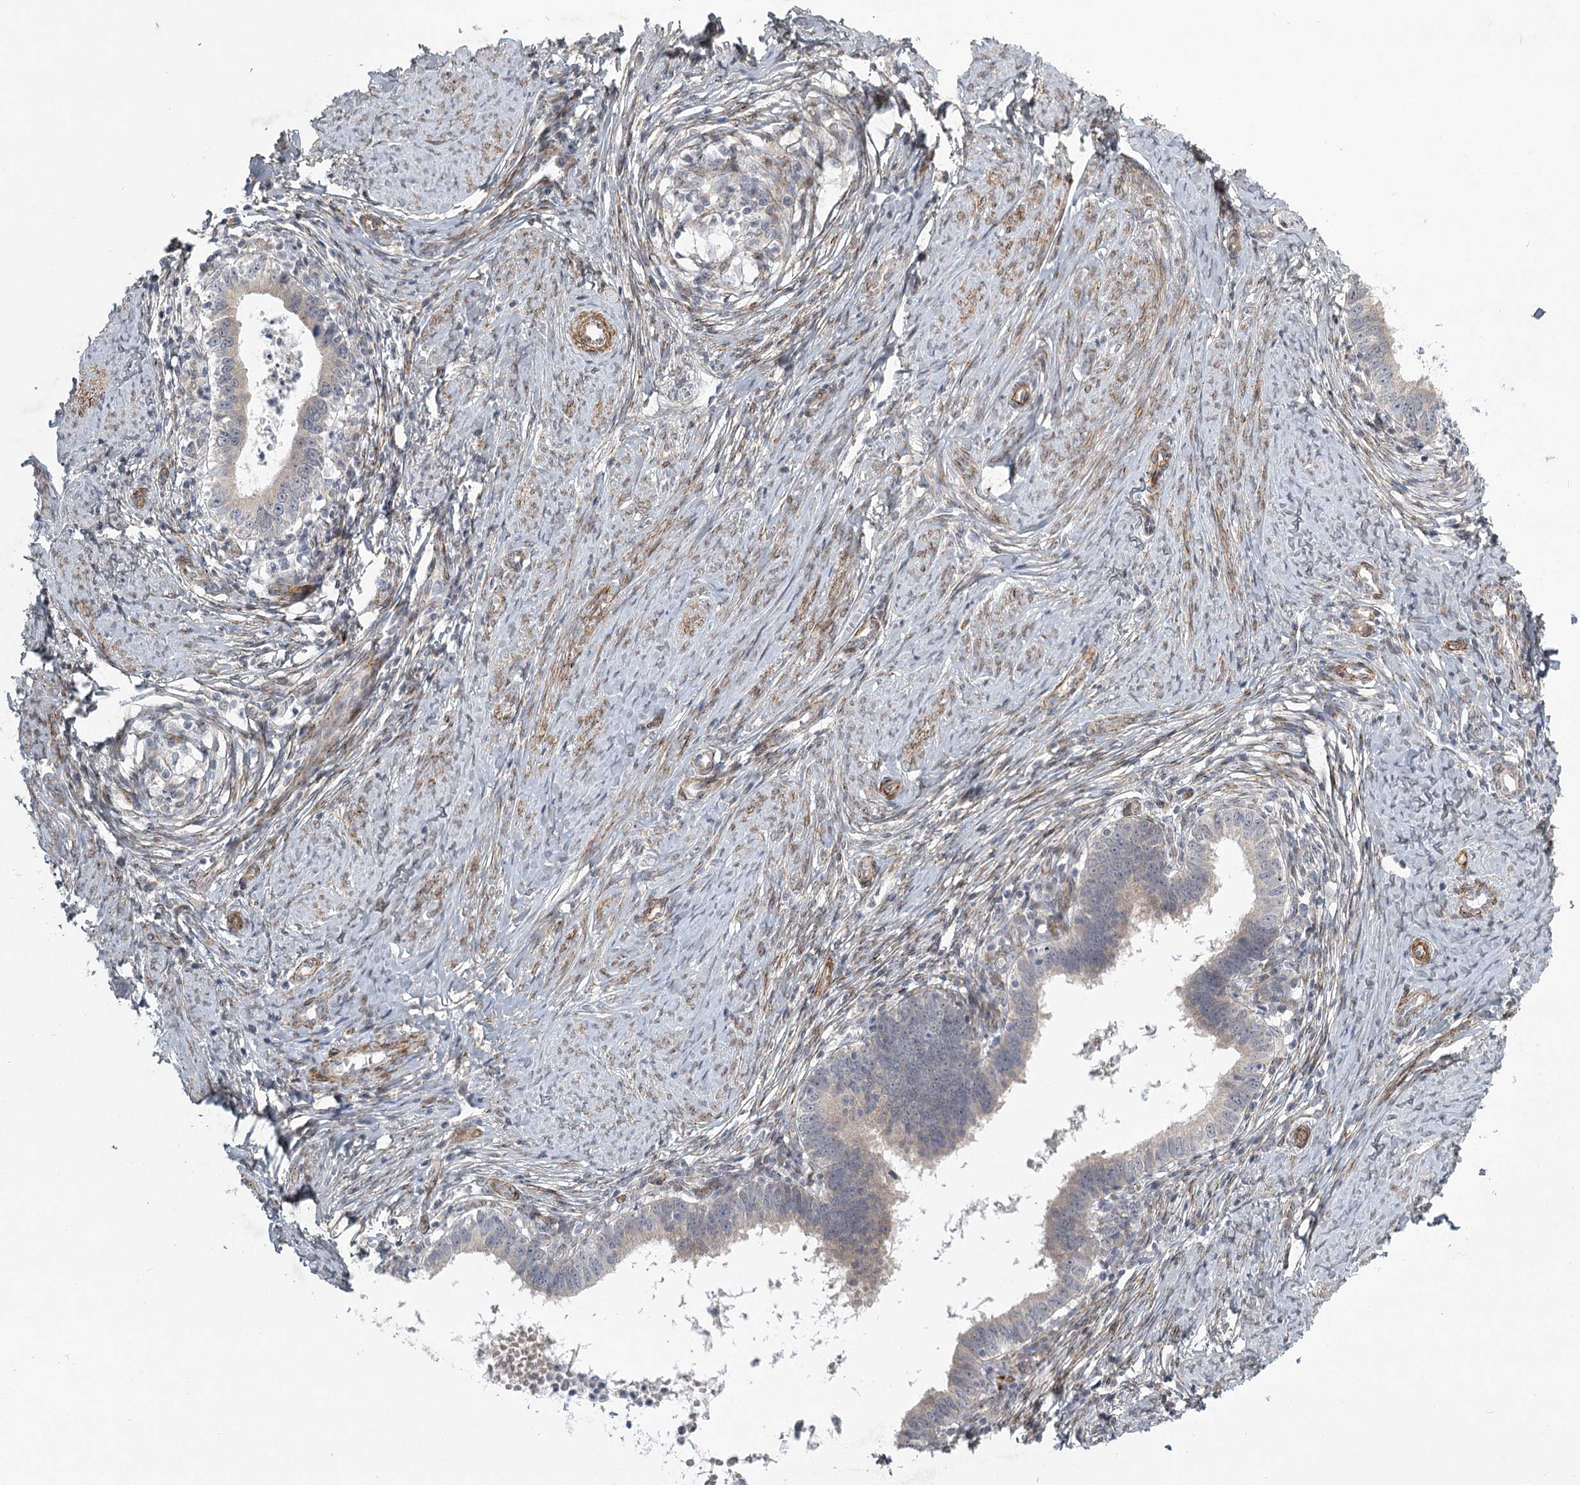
{"staining": {"intensity": "negative", "quantity": "none", "location": "none"}, "tissue": "cervical cancer", "cell_type": "Tumor cells", "image_type": "cancer", "snomed": [{"axis": "morphology", "description": "Adenocarcinoma, NOS"}, {"axis": "topography", "description": "Cervix"}], "caption": "This is a micrograph of immunohistochemistry staining of cervical adenocarcinoma, which shows no staining in tumor cells.", "gene": "MEPE", "patient": {"sex": "female", "age": 36}}